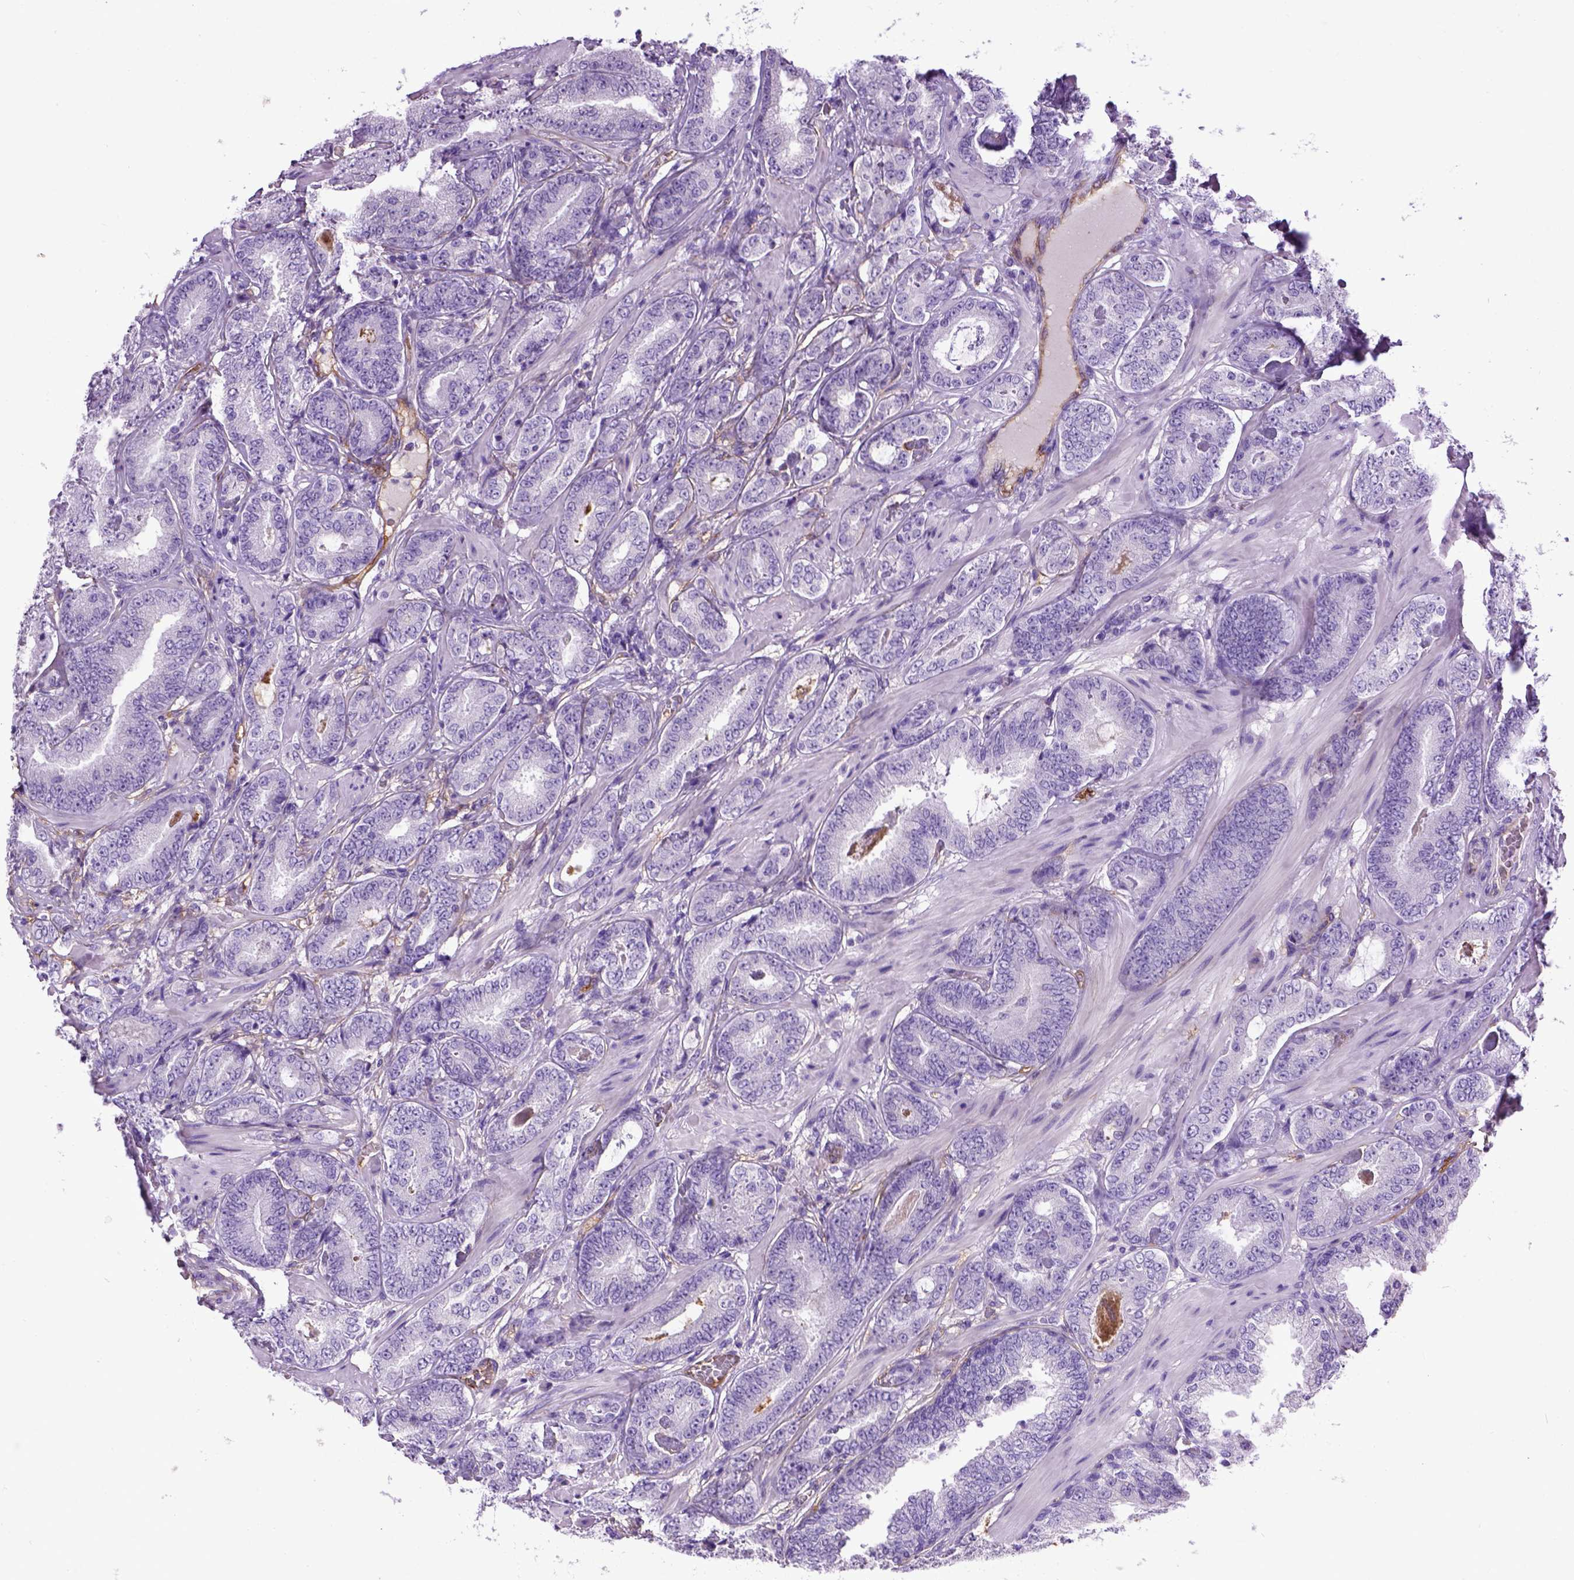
{"staining": {"intensity": "negative", "quantity": "none", "location": "none"}, "tissue": "prostate cancer", "cell_type": "Tumor cells", "image_type": "cancer", "snomed": [{"axis": "morphology", "description": "Adenocarcinoma, Low grade"}, {"axis": "topography", "description": "Prostate"}], "caption": "This image is of adenocarcinoma (low-grade) (prostate) stained with IHC to label a protein in brown with the nuclei are counter-stained blue. There is no expression in tumor cells.", "gene": "ENG", "patient": {"sex": "male", "age": 60}}